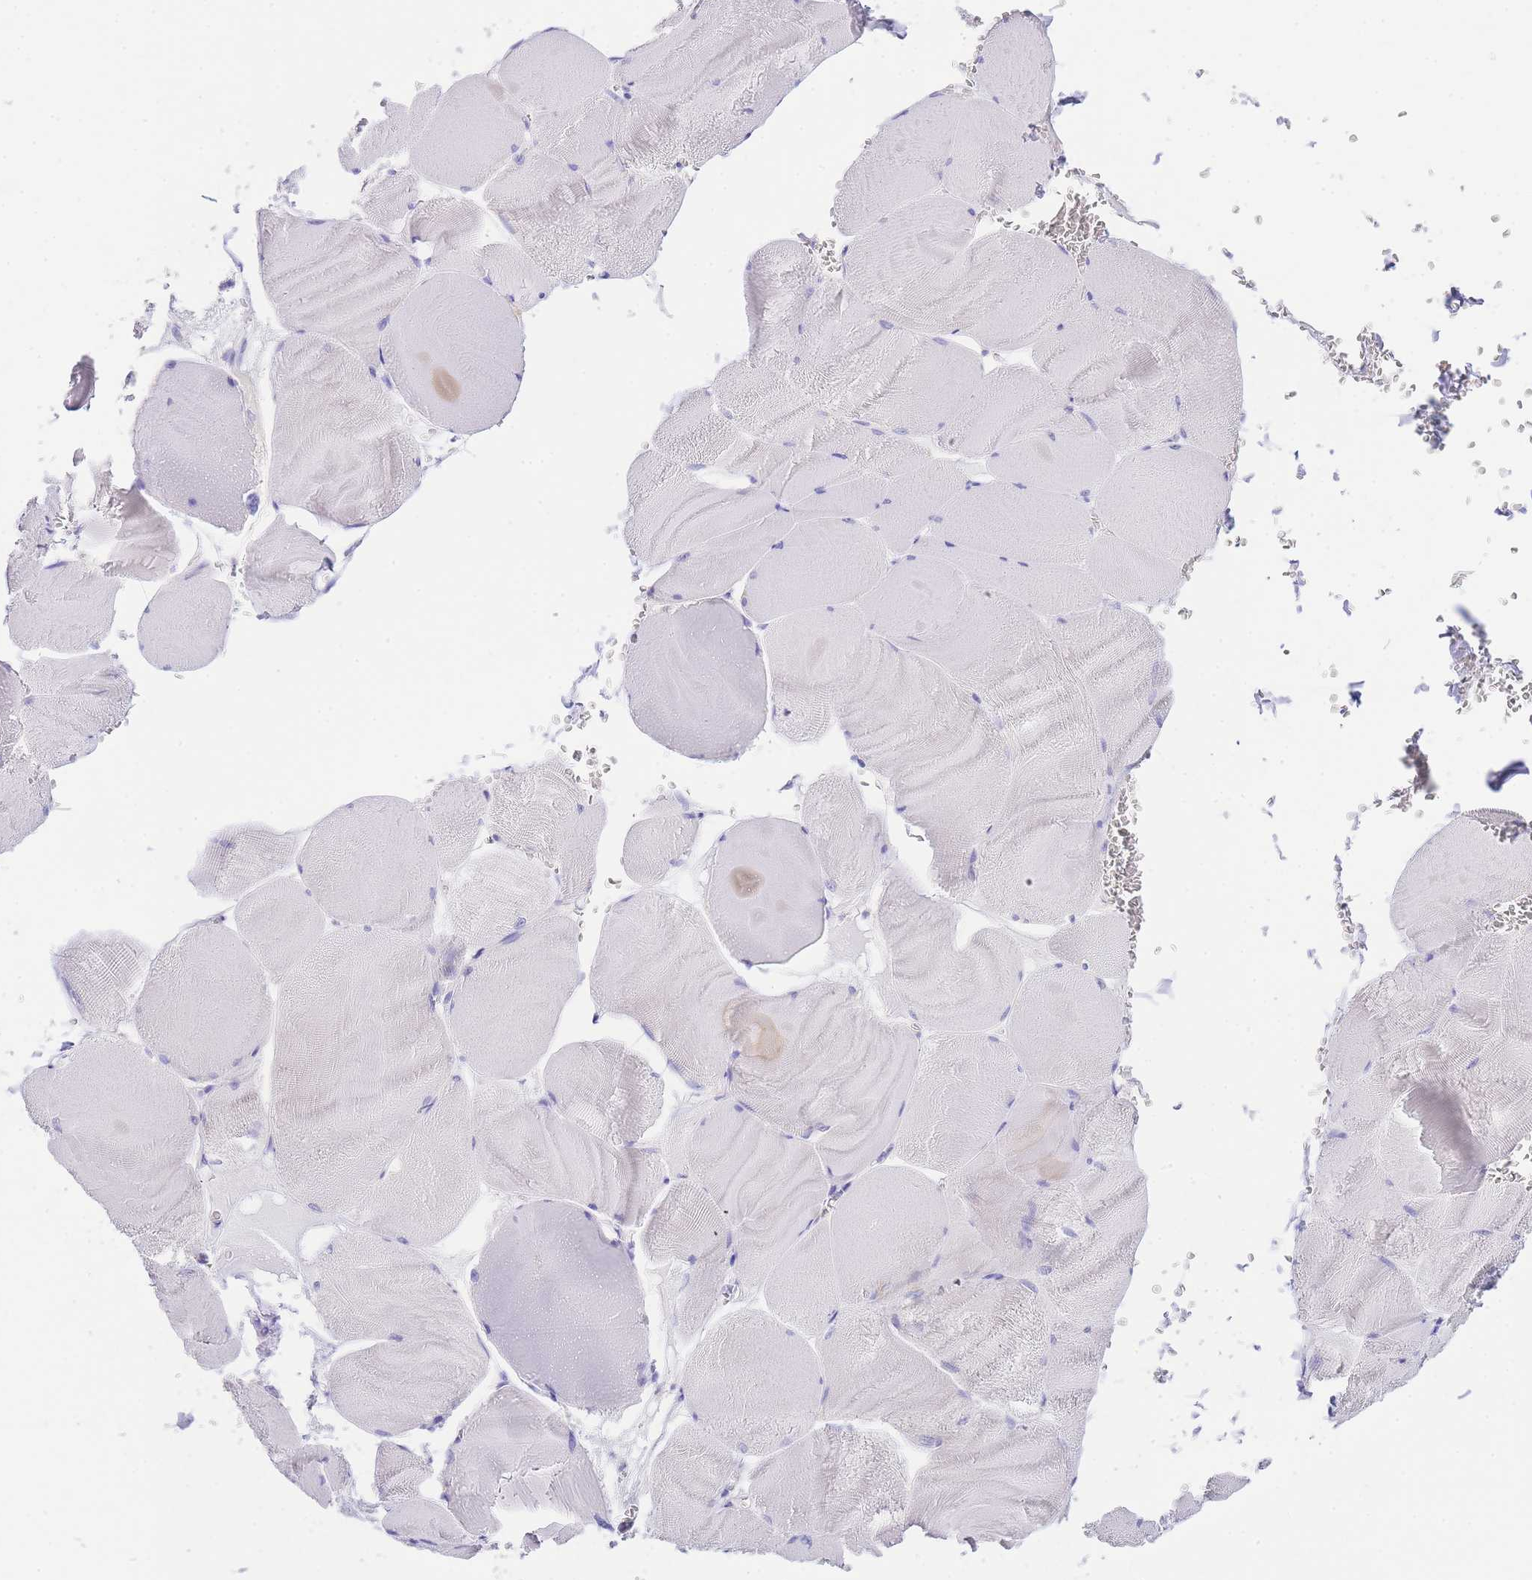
{"staining": {"intensity": "negative", "quantity": "none", "location": "none"}, "tissue": "skeletal muscle", "cell_type": "Myocytes", "image_type": "normal", "snomed": [{"axis": "morphology", "description": "Normal tissue, NOS"}, {"axis": "morphology", "description": "Basal cell carcinoma"}, {"axis": "topography", "description": "Skeletal muscle"}], "caption": "There is no significant expression in myocytes of skeletal muscle. The staining is performed using DAB (3,3'-diaminobenzidine) brown chromogen with nuclei counter-stained in using hematoxylin.", "gene": "EPN2", "patient": {"sex": "female", "age": 64}}